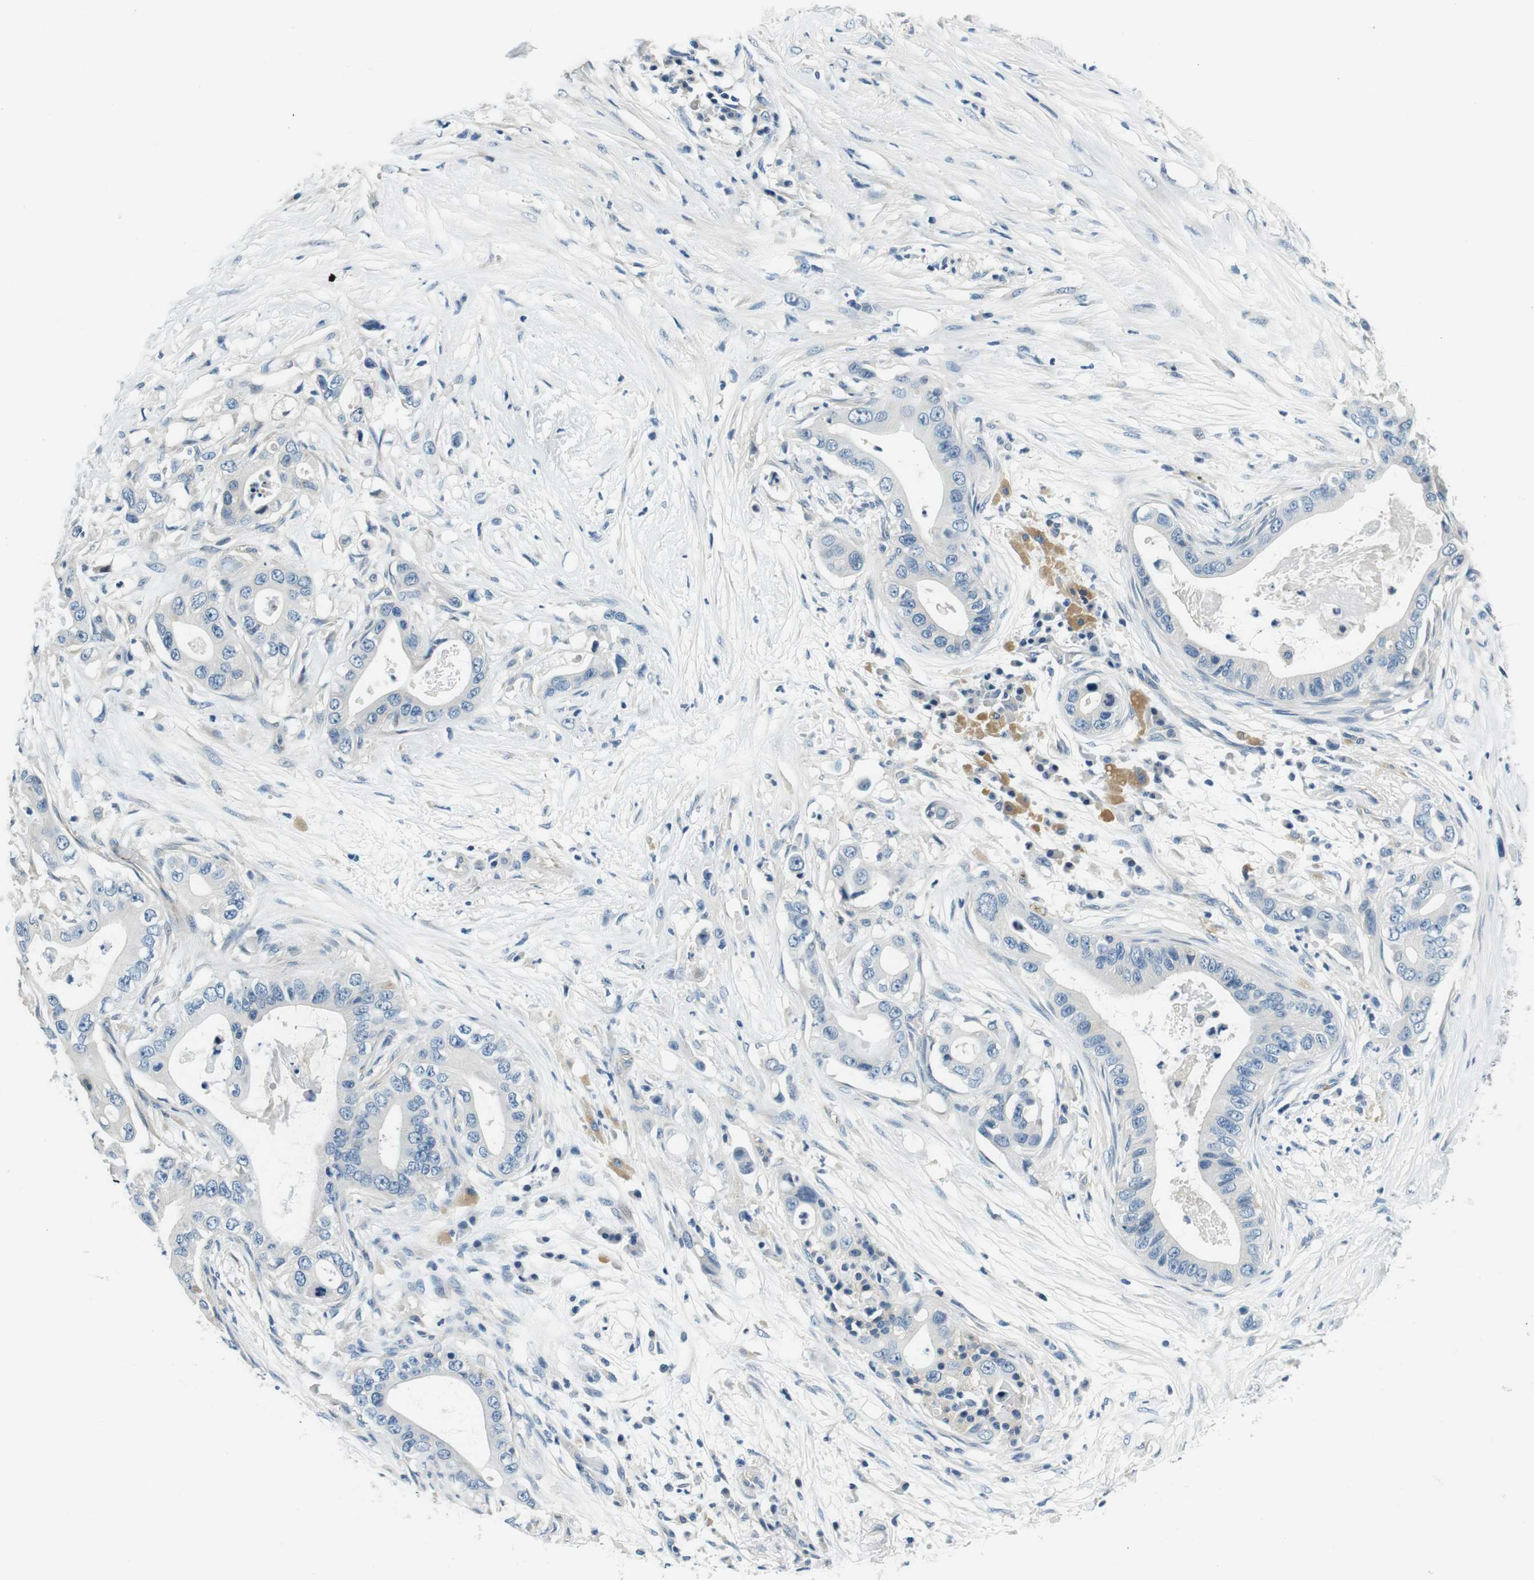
{"staining": {"intensity": "negative", "quantity": "none", "location": "none"}, "tissue": "pancreatic cancer", "cell_type": "Tumor cells", "image_type": "cancer", "snomed": [{"axis": "morphology", "description": "Adenocarcinoma, NOS"}, {"axis": "topography", "description": "Pancreas"}], "caption": "Immunohistochemistry (IHC) image of neoplastic tissue: human pancreatic cancer stained with DAB demonstrates no significant protein staining in tumor cells.", "gene": "KCNJ5", "patient": {"sex": "male", "age": 77}}